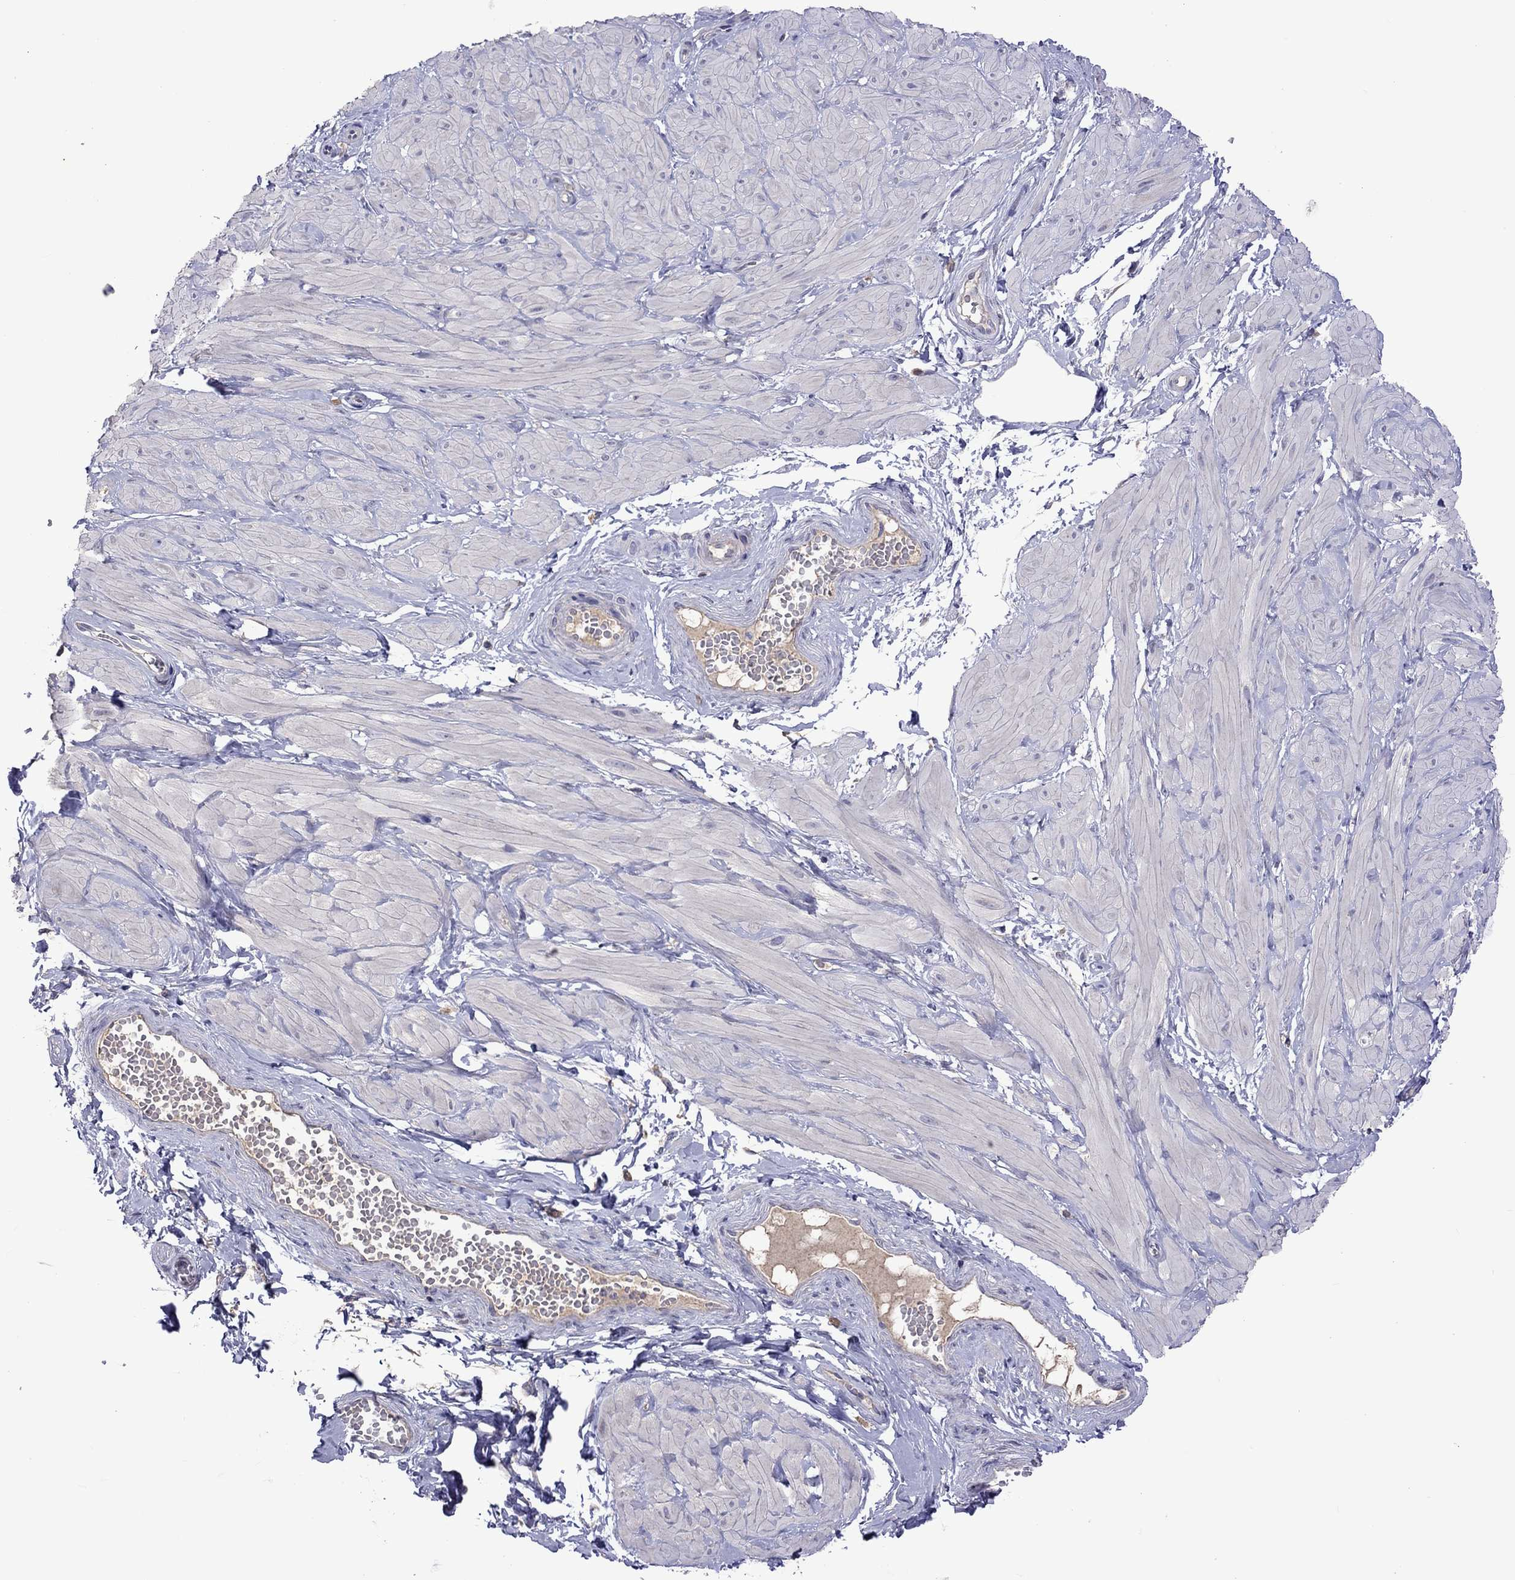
{"staining": {"intensity": "negative", "quantity": "none", "location": "none"}, "tissue": "adipose tissue", "cell_type": "Adipocytes", "image_type": "normal", "snomed": [{"axis": "morphology", "description": "Normal tissue, NOS"}, {"axis": "topography", "description": "Smooth muscle"}, {"axis": "topography", "description": "Peripheral nerve tissue"}], "caption": "The micrograph demonstrates no staining of adipocytes in unremarkable adipose tissue.", "gene": "RTP5", "patient": {"sex": "male", "age": 22}}